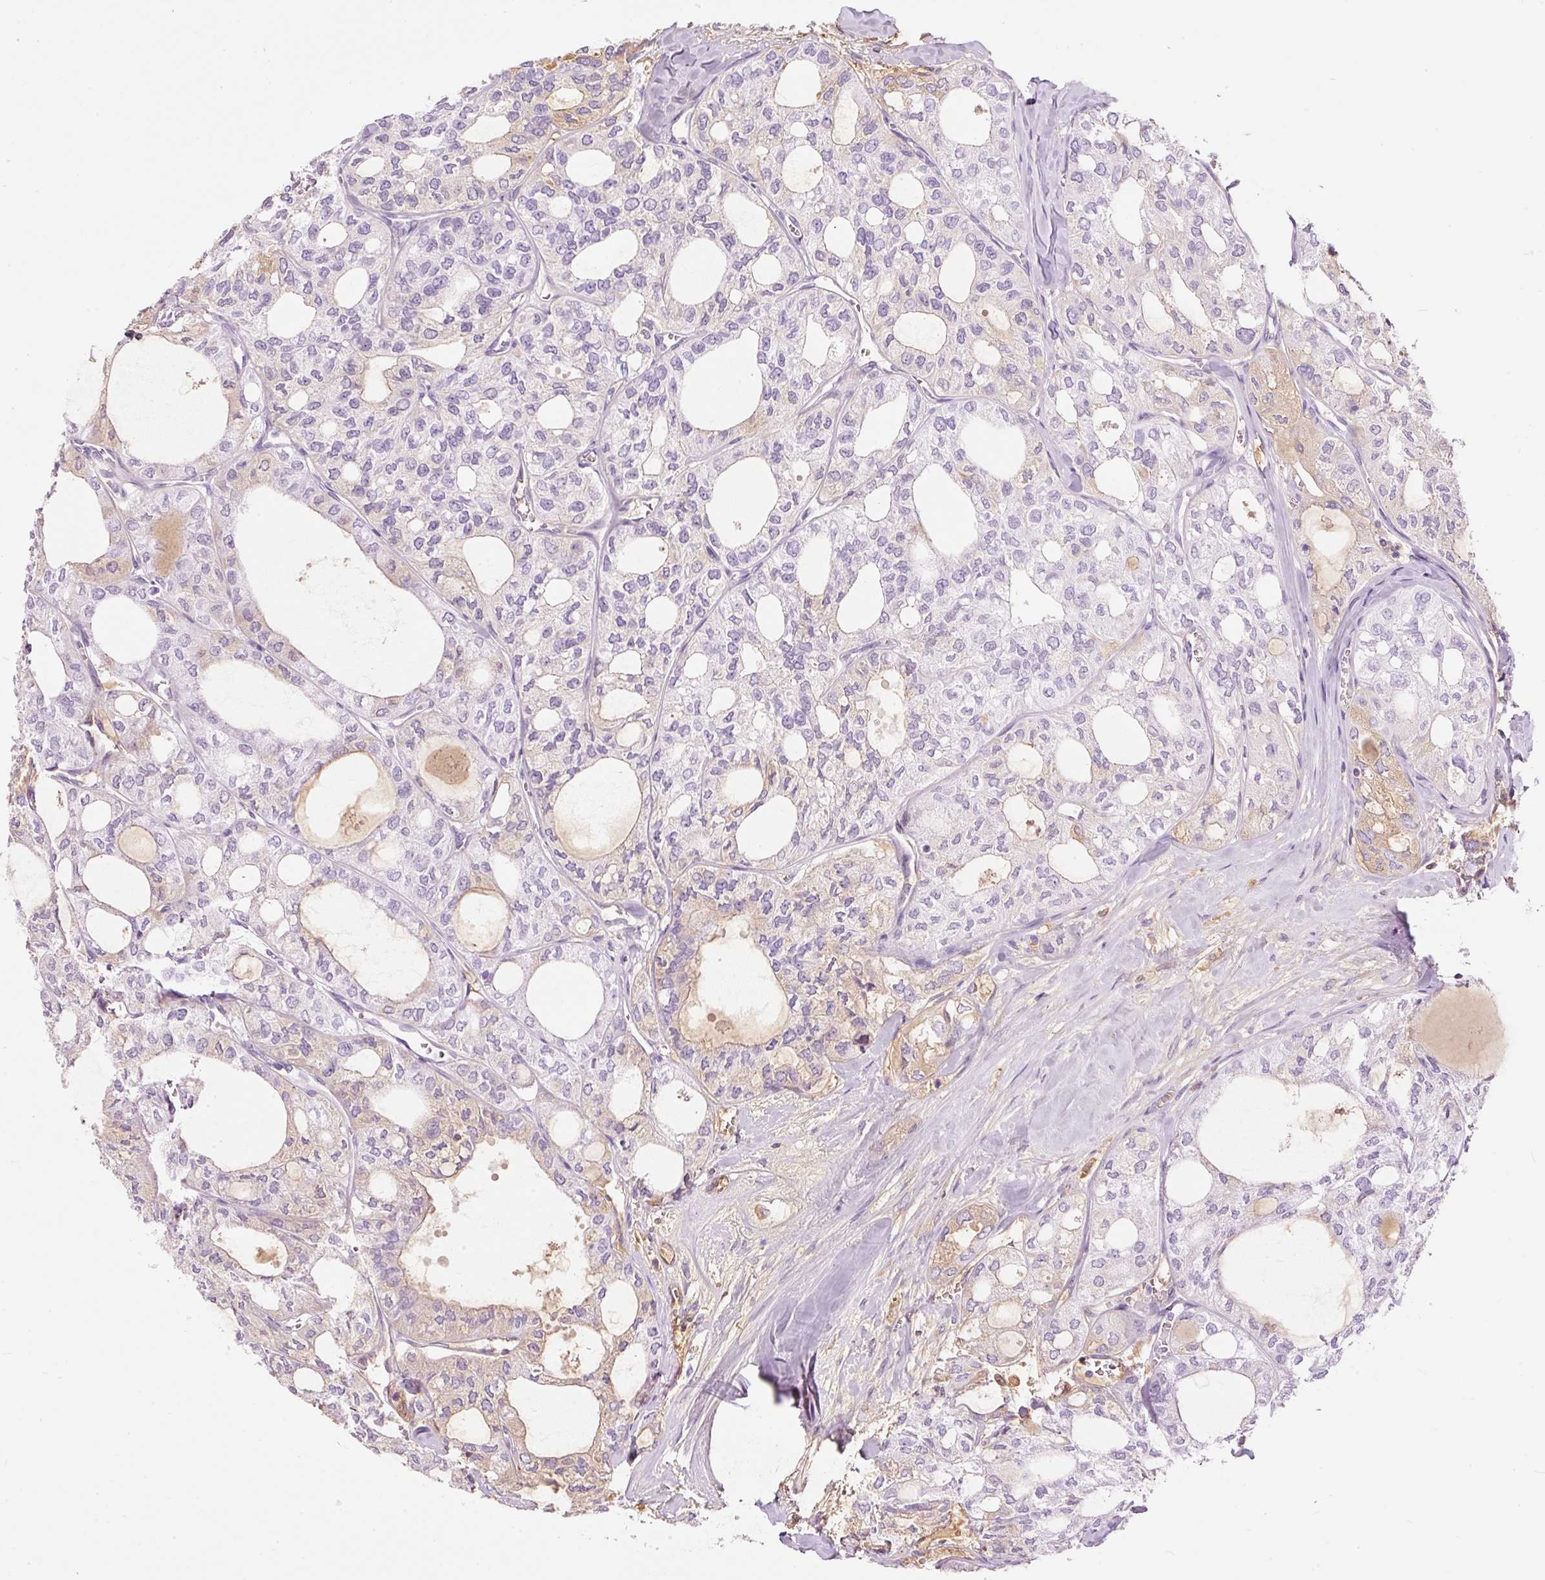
{"staining": {"intensity": "weak", "quantity": "<25%", "location": "cytoplasmic/membranous"}, "tissue": "thyroid cancer", "cell_type": "Tumor cells", "image_type": "cancer", "snomed": [{"axis": "morphology", "description": "Follicular adenoma carcinoma, NOS"}, {"axis": "topography", "description": "Thyroid gland"}], "caption": "Immunohistochemistry of thyroid cancer (follicular adenoma carcinoma) shows no expression in tumor cells. The staining is performed using DAB brown chromogen with nuclei counter-stained in using hematoxylin.", "gene": "PRPF38B", "patient": {"sex": "male", "age": 75}}